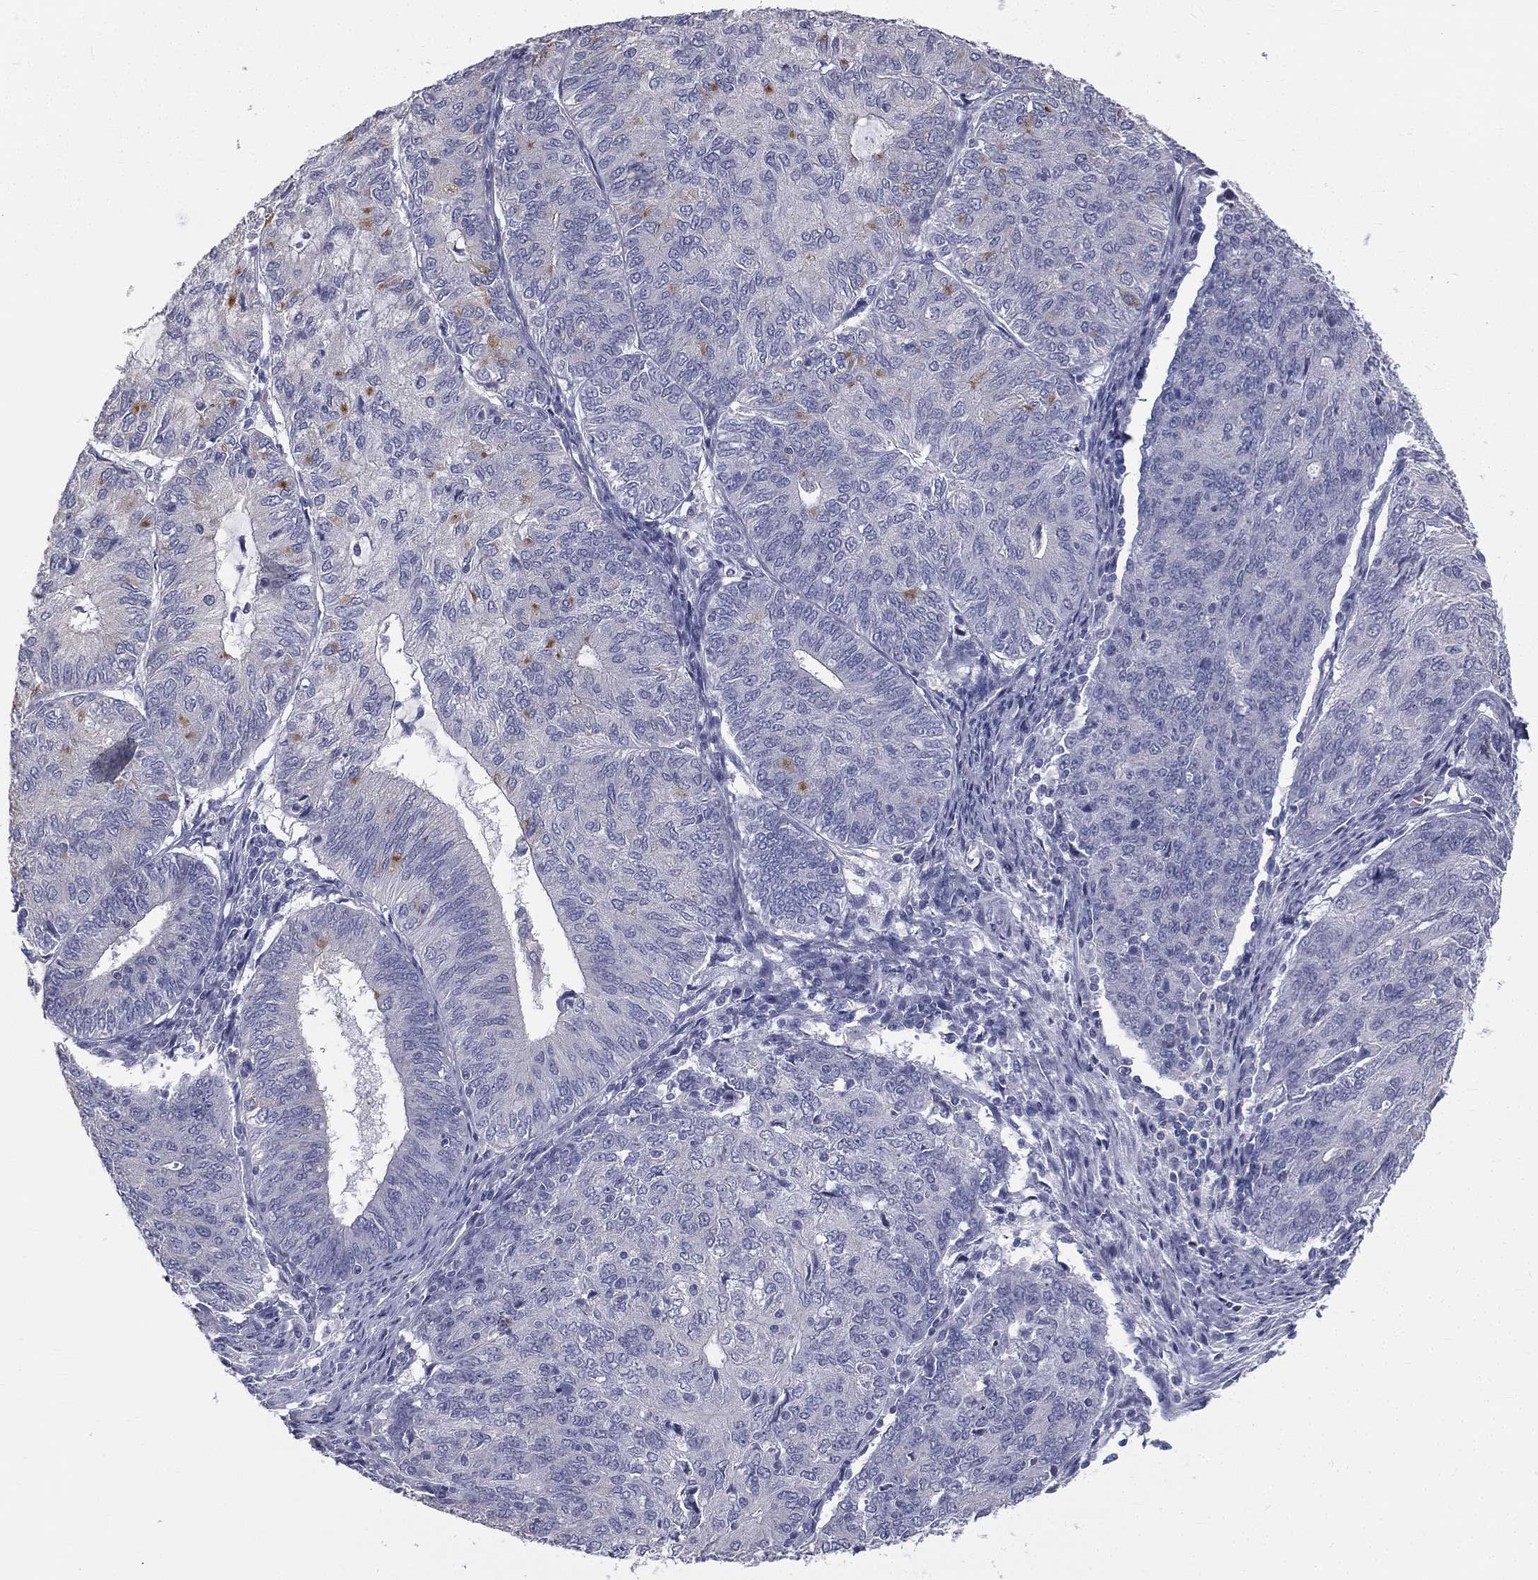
{"staining": {"intensity": "negative", "quantity": "none", "location": "none"}, "tissue": "endometrial cancer", "cell_type": "Tumor cells", "image_type": "cancer", "snomed": [{"axis": "morphology", "description": "Adenocarcinoma, NOS"}, {"axis": "topography", "description": "Endometrium"}], "caption": "Endometrial adenocarcinoma stained for a protein using IHC demonstrates no staining tumor cells.", "gene": "MUC13", "patient": {"sex": "female", "age": 82}}